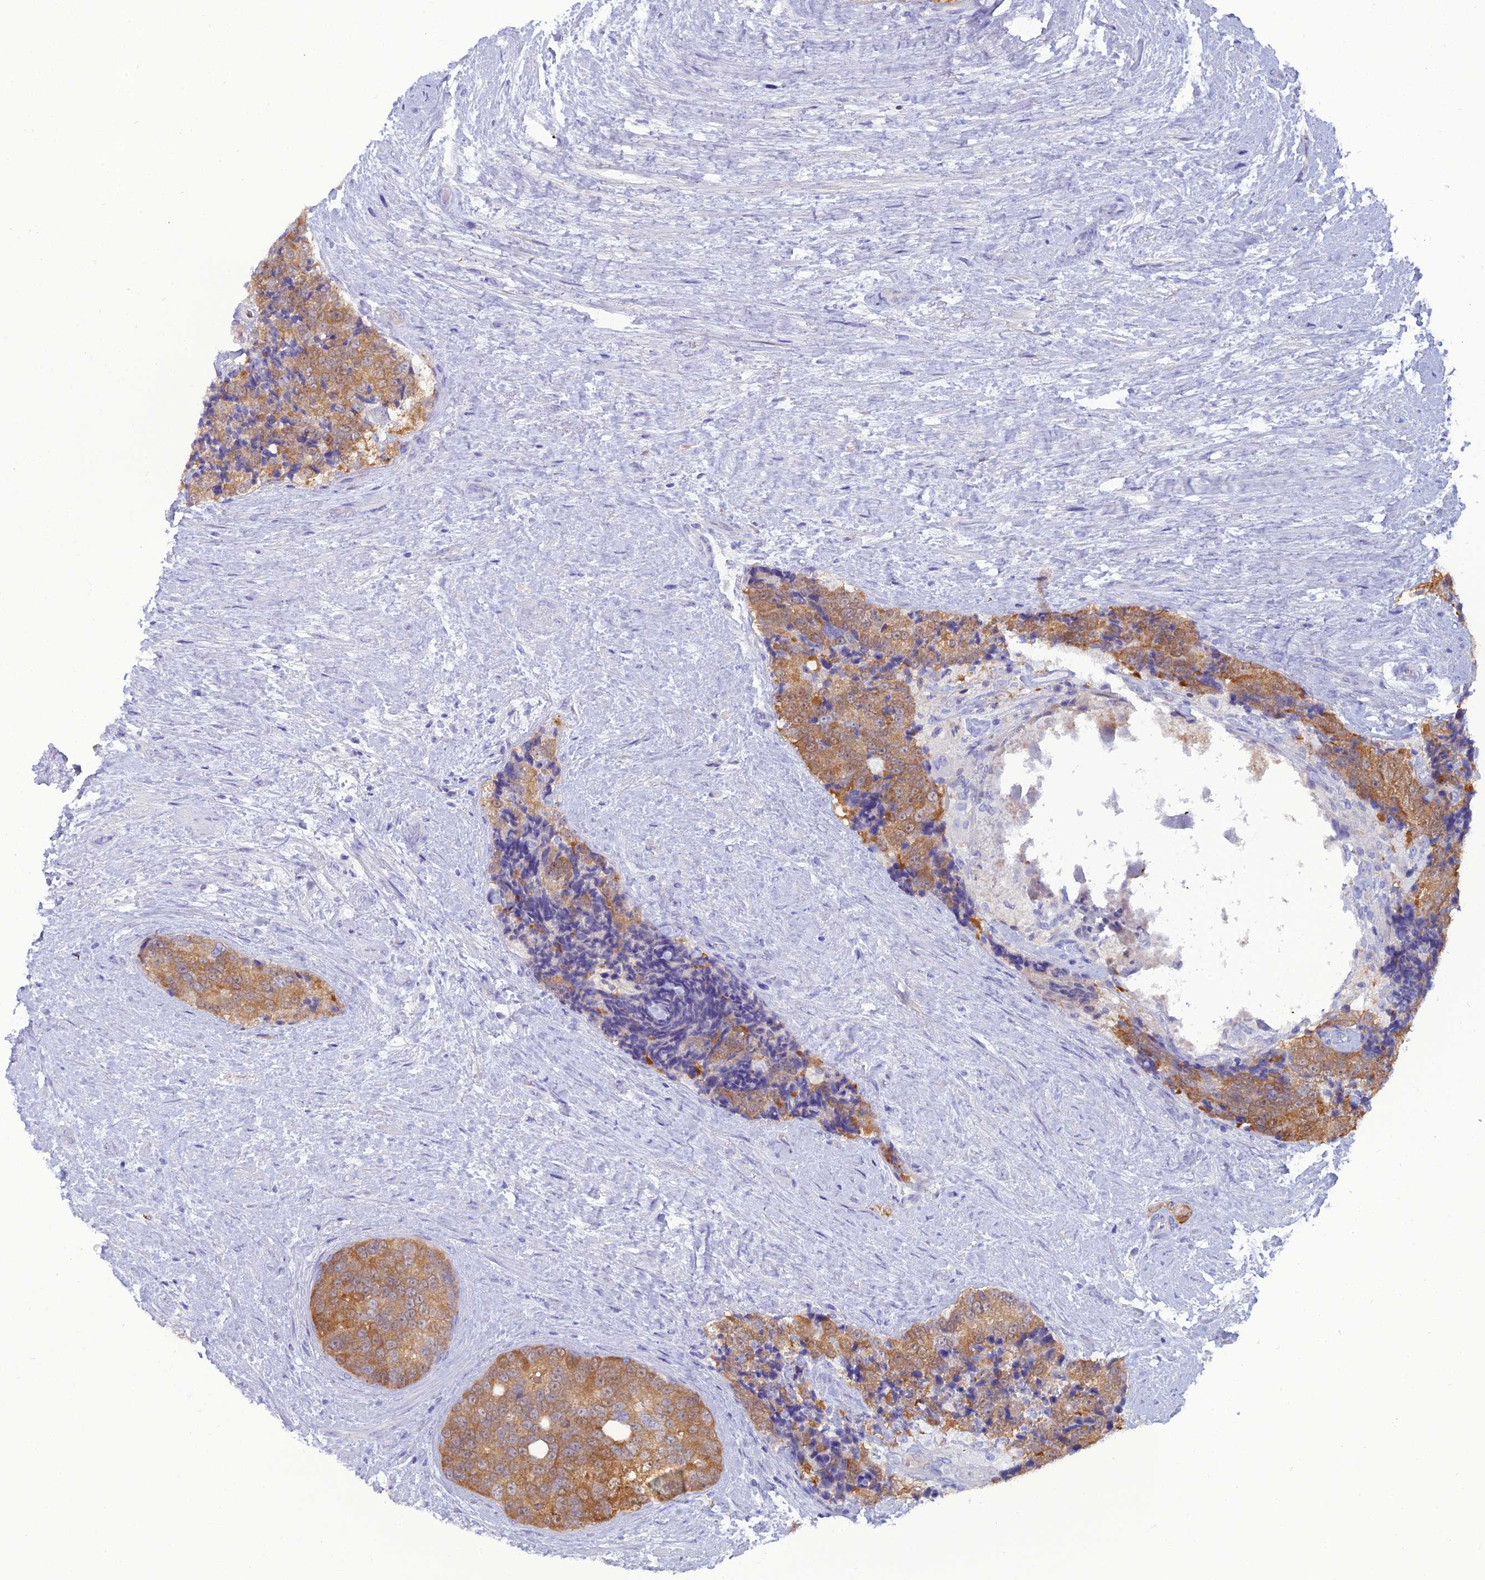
{"staining": {"intensity": "moderate", "quantity": ">75%", "location": "cytoplasmic/membranous"}, "tissue": "prostate cancer", "cell_type": "Tumor cells", "image_type": "cancer", "snomed": [{"axis": "morphology", "description": "Adenocarcinoma, High grade"}, {"axis": "topography", "description": "Prostate"}], "caption": "A high-resolution photomicrograph shows IHC staining of prostate cancer, which reveals moderate cytoplasmic/membranous expression in approximately >75% of tumor cells.", "gene": "GNPNAT1", "patient": {"sex": "male", "age": 70}}